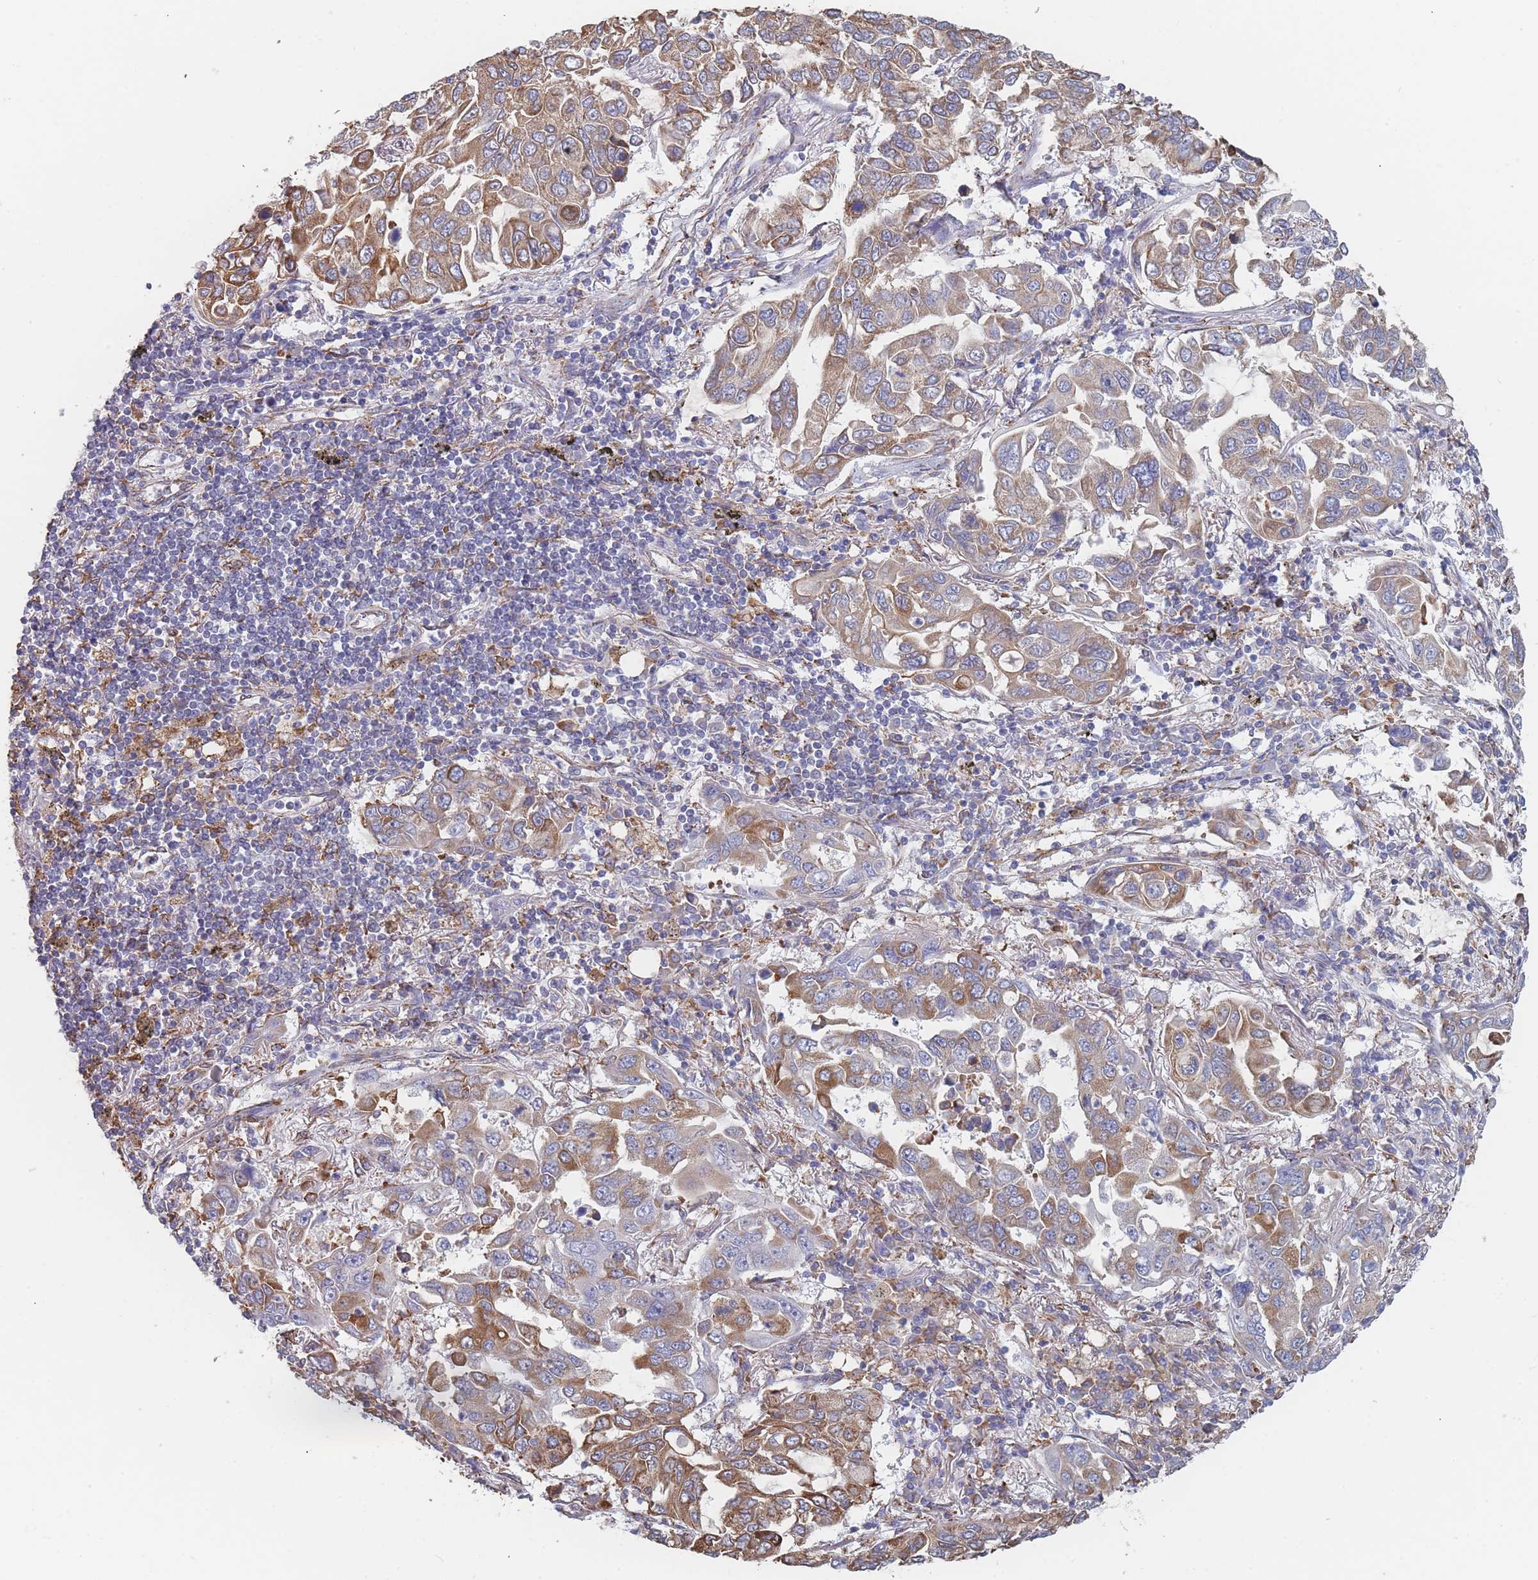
{"staining": {"intensity": "moderate", "quantity": ">75%", "location": "cytoplasmic/membranous"}, "tissue": "lung cancer", "cell_type": "Tumor cells", "image_type": "cancer", "snomed": [{"axis": "morphology", "description": "Adenocarcinoma, NOS"}, {"axis": "topography", "description": "Lung"}], "caption": "The histopathology image reveals staining of lung cancer (adenocarcinoma), revealing moderate cytoplasmic/membranous protein expression (brown color) within tumor cells. Nuclei are stained in blue.", "gene": "OR7C2", "patient": {"sex": "male", "age": 64}}